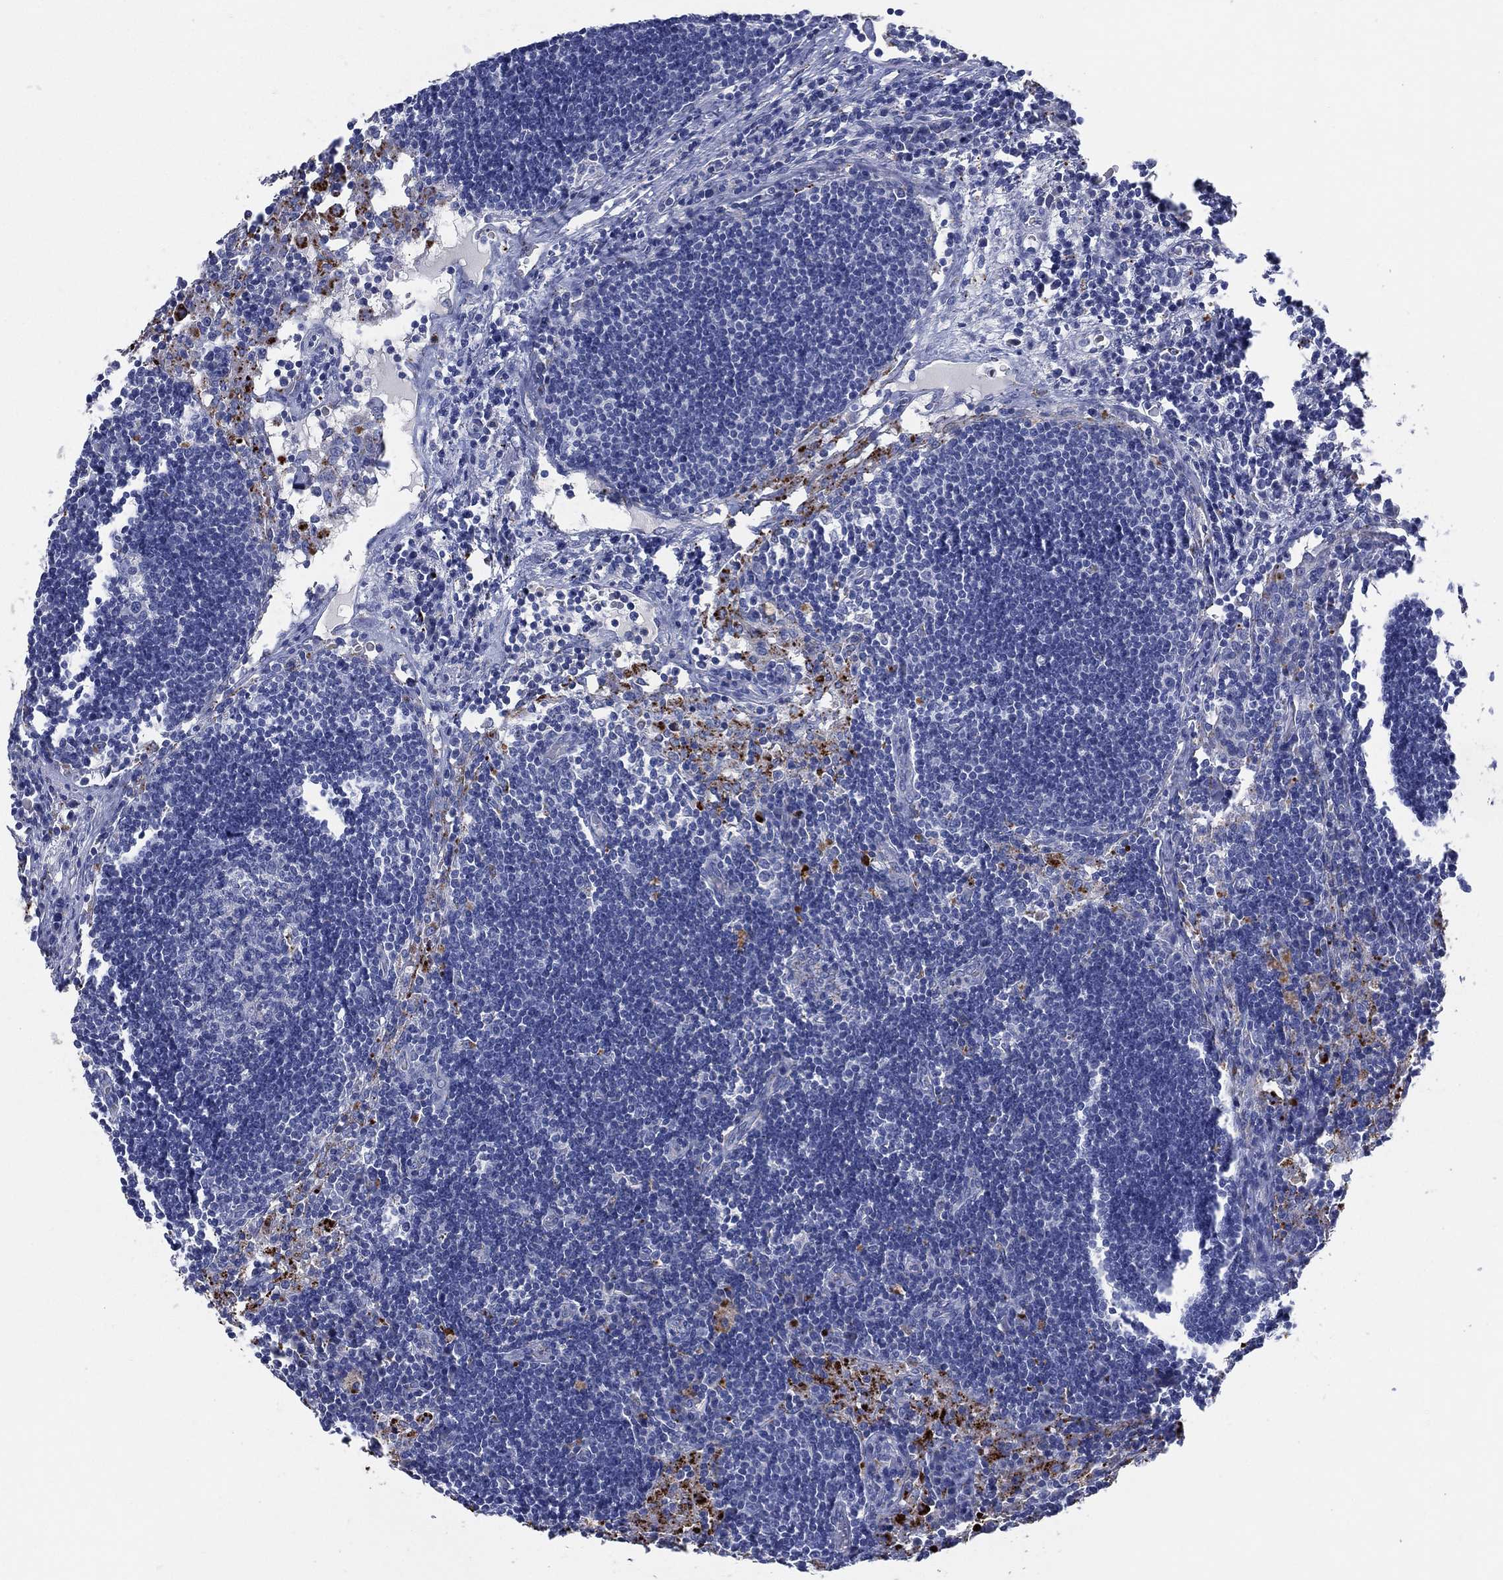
{"staining": {"intensity": "negative", "quantity": "none", "location": "none"}, "tissue": "lymph node", "cell_type": "Germinal center cells", "image_type": "normal", "snomed": [{"axis": "morphology", "description": "Normal tissue, NOS"}, {"axis": "topography", "description": "Lymph node"}], "caption": "High magnification brightfield microscopy of unremarkable lymph node stained with DAB (3,3'-diaminobenzidine) (brown) and counterstained with hematoxylin (blue): germinal center cells show no significant positivity. (Stains: DAB (3,3'-diaminobenzidine) immunohistochemistry (IHC) with hematoxylin counter stain, Microscopy: brightfield microscopy at high magnification).", "gene": "GALNS", "patient": {"sex": "male", "age": 63}}